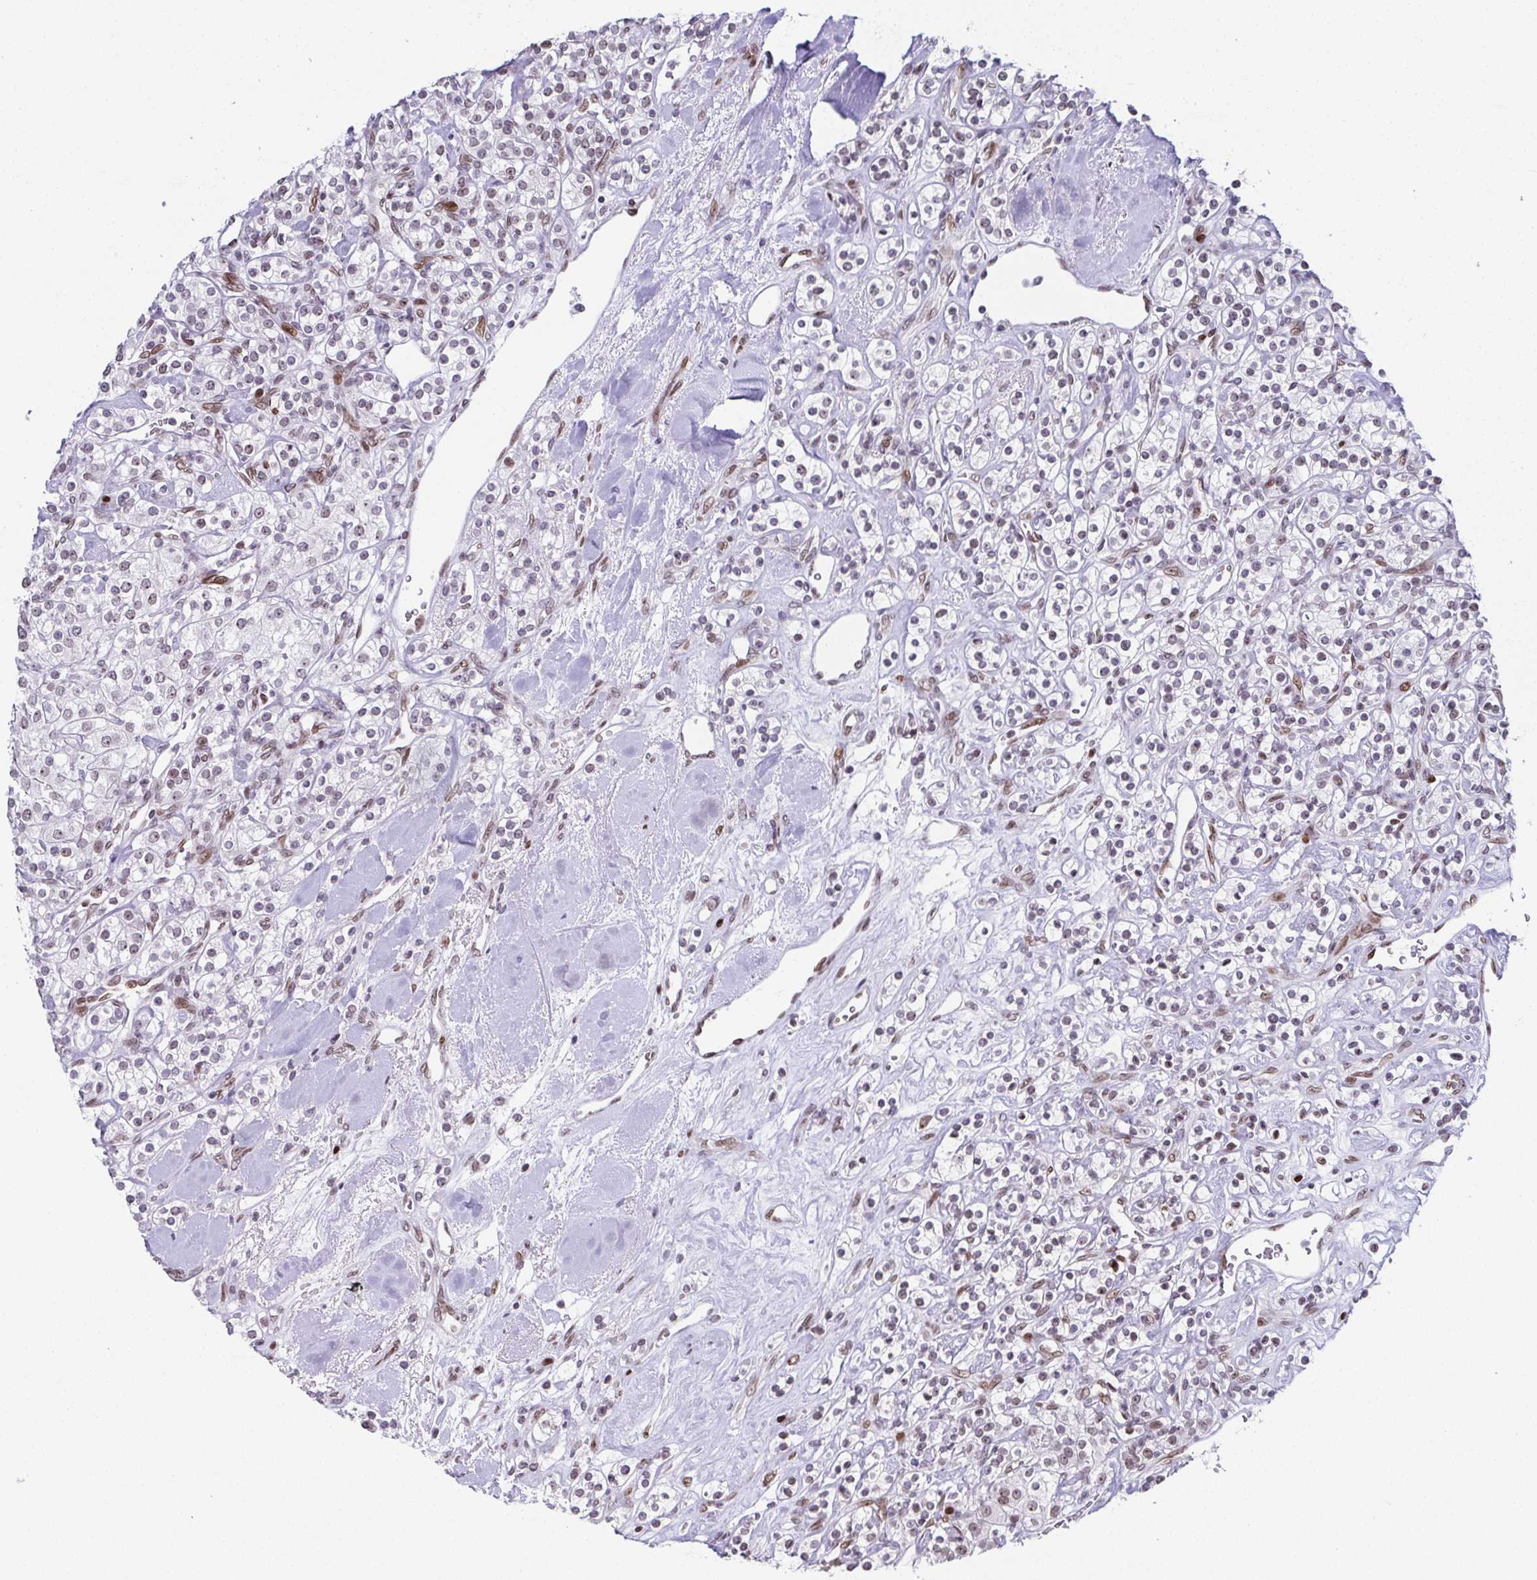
{"staining": {"intensity": "weak", "quantity": "<25%", "location": "nuclear"}, "tissue": "renal cancer", "cell_type": "Tumor cells", "image_type": "cancer", "snomed": [{"axis": "morphology", "description": "Adenocarcinoma, NOS"}, {"axis": "topography", "description": "Kidney"}], "caption": "Tumor cells show no significant protein expression in renal cancer (adenocarcinoma).", "gene": "RB1", "patient": {"sex": "male", "age": 77}}